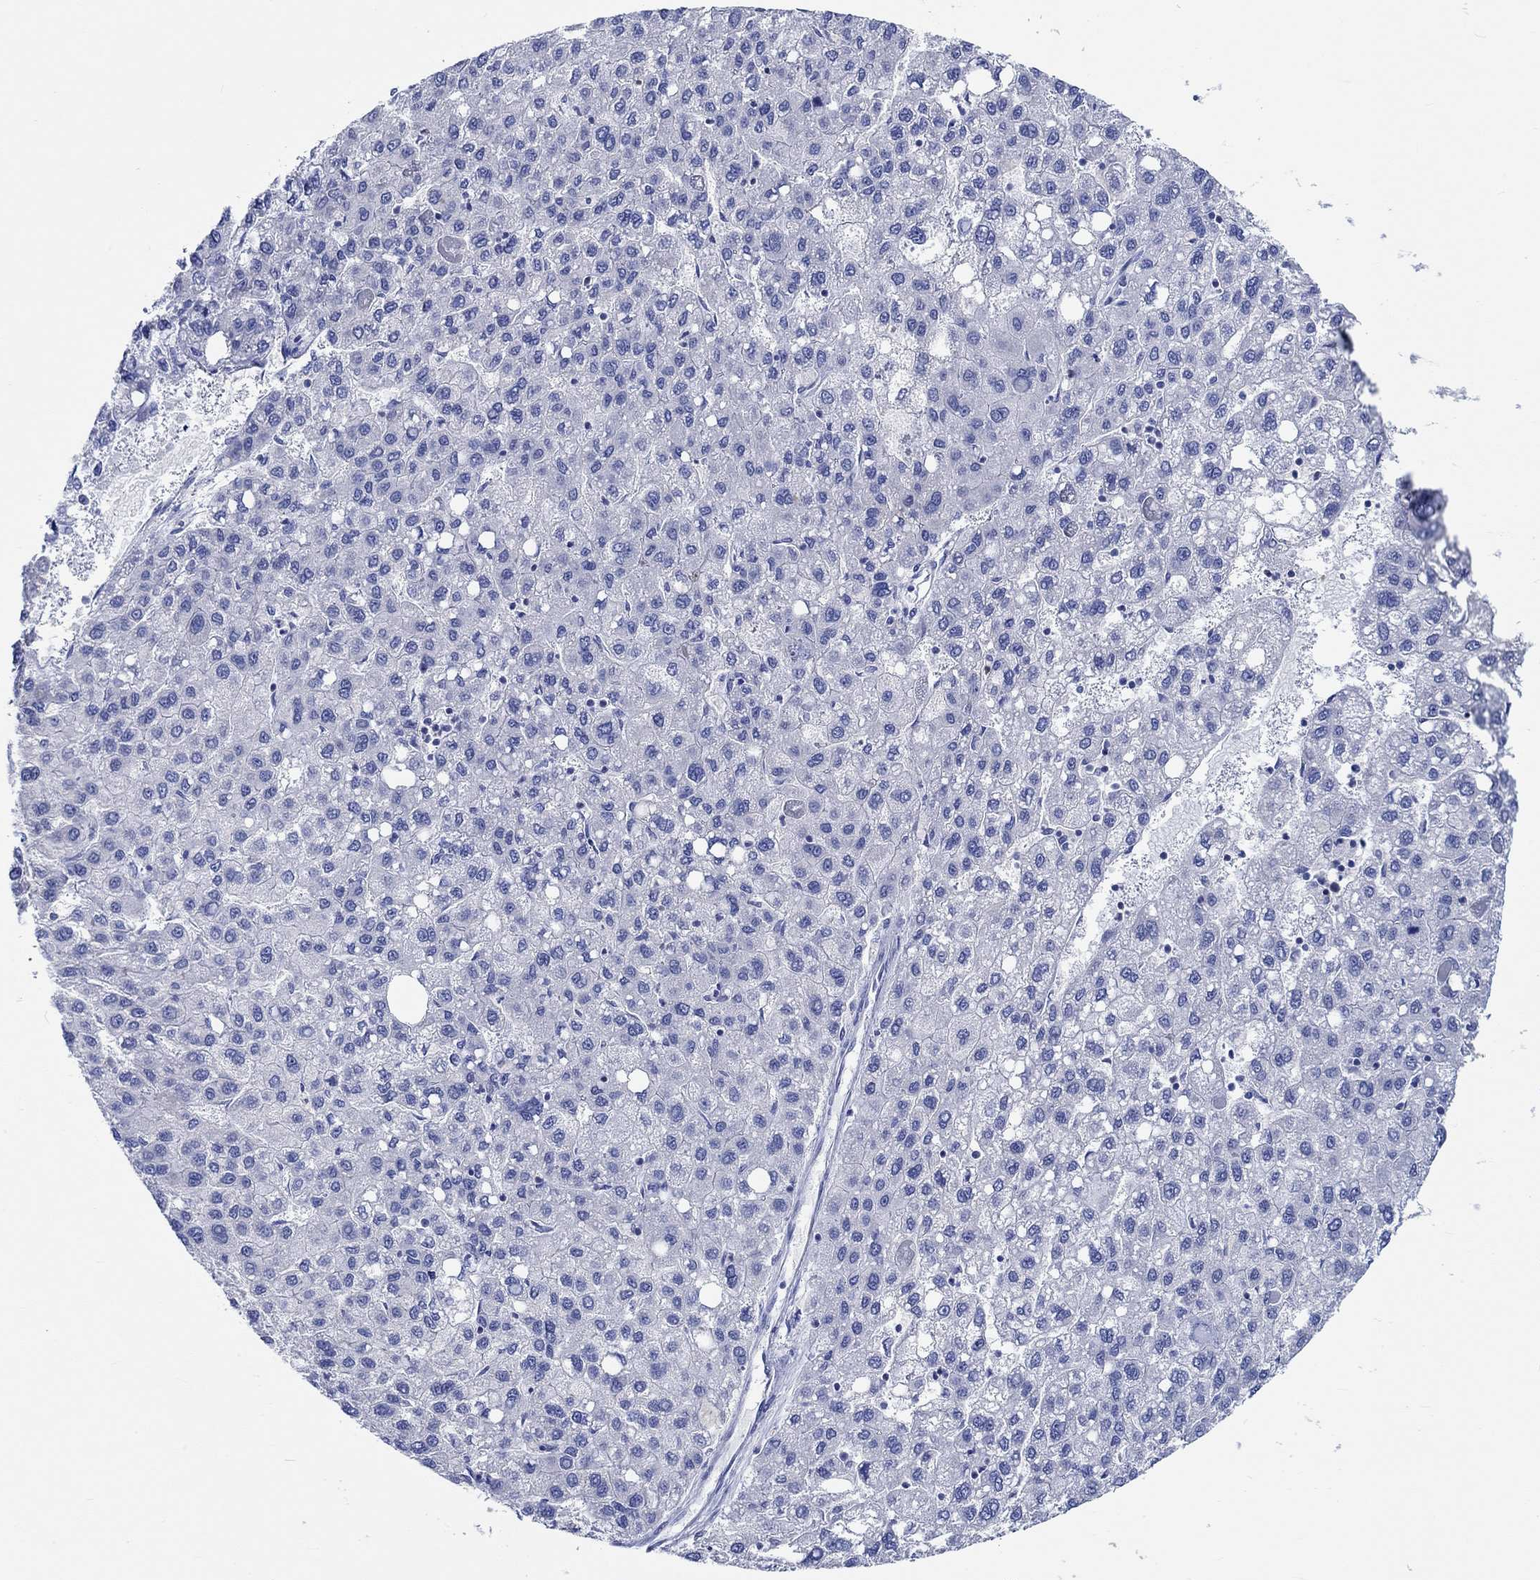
{"staining": {"intensity": "negative", "quantity": "none", "location": "none"}, "tissue": "liver cancer", "cell_type": "Tumor cells", "image_type": "cancer", "snomed": [{"axis": "morphology", "description": "Carcinoma, Hepatocellular, NOS"}, {"axis": "topography", "description": "Liver"}], "caption": "Human liver cancer (hepatocellular carcinoma) stained for a protein using immunohistochemistry (IHC) reveals no staining in tumor cells.", "gene": "PTPRN2", "patient": {"sex": "female", "age": 82}}